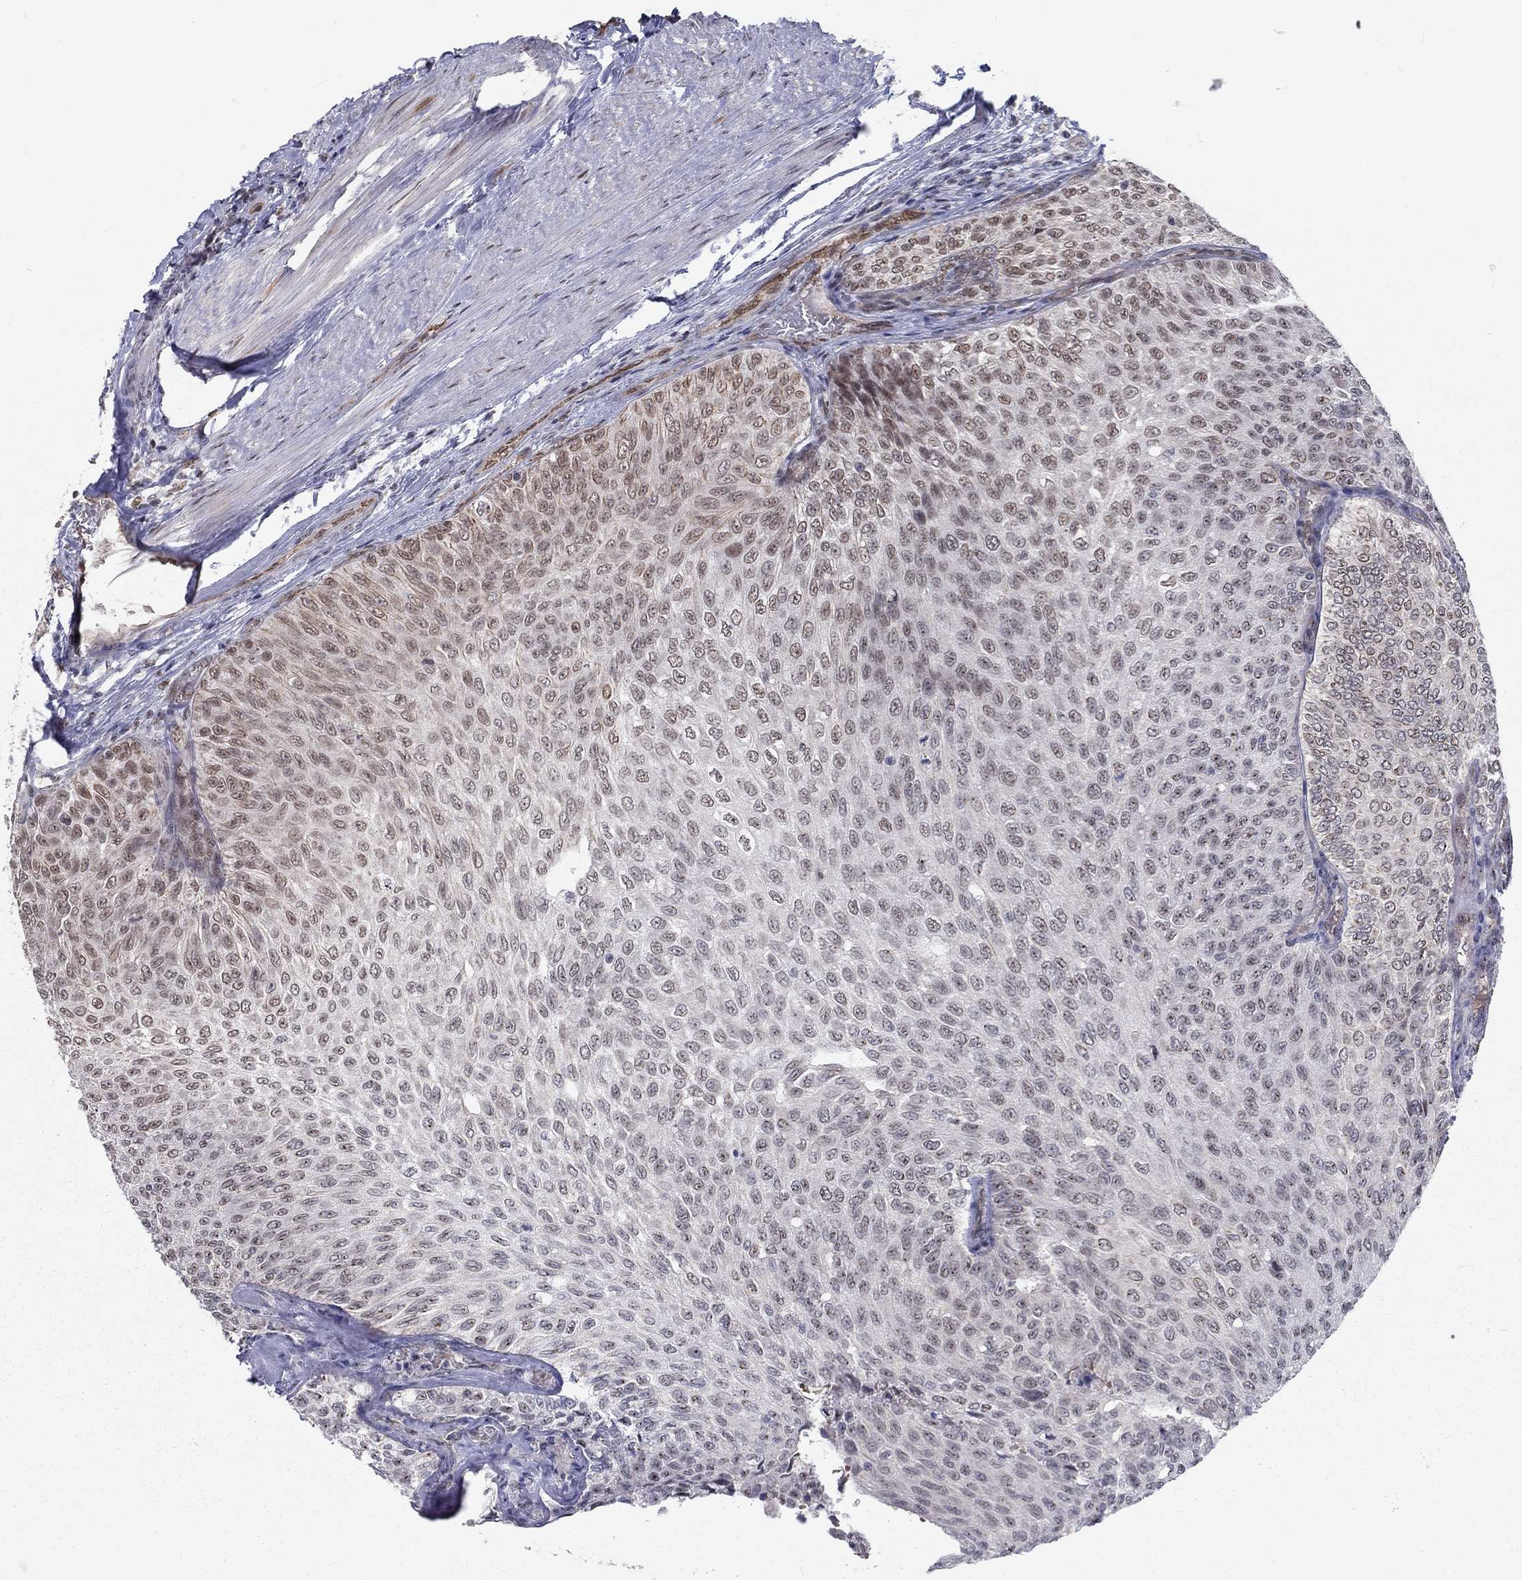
{"staining": {"intensity": "weak", "quantity": "<25%", "location": "nuclear"}, "tissue": "urothelial cancer", "cell_type": "Tumor cells", "image_type": "cancer", "snomed": [{"axis": "morphology", "description": "Urothelial carcinoma, Low grade"}, {"axis": "topography", "description": "Ureter, NOS"}, {"axis": "topography", "description": "Urinary bladder"}], "caption": "High magnification brightfield microscopy of urothelial carcinoma (low-grade) stained with DAB (3,3'-diaminobenzidine) (brown) and counterstained with hematoxylin (blue): tumor cells show no significant expression. Brightfield microscopy of immunohistochemistry (IHC) stained with DAB (brown) and hematoxylin (blue), captured at high magnification.", "gene": "ZBED1", "patient": {"sex": "male", "age": 78}}